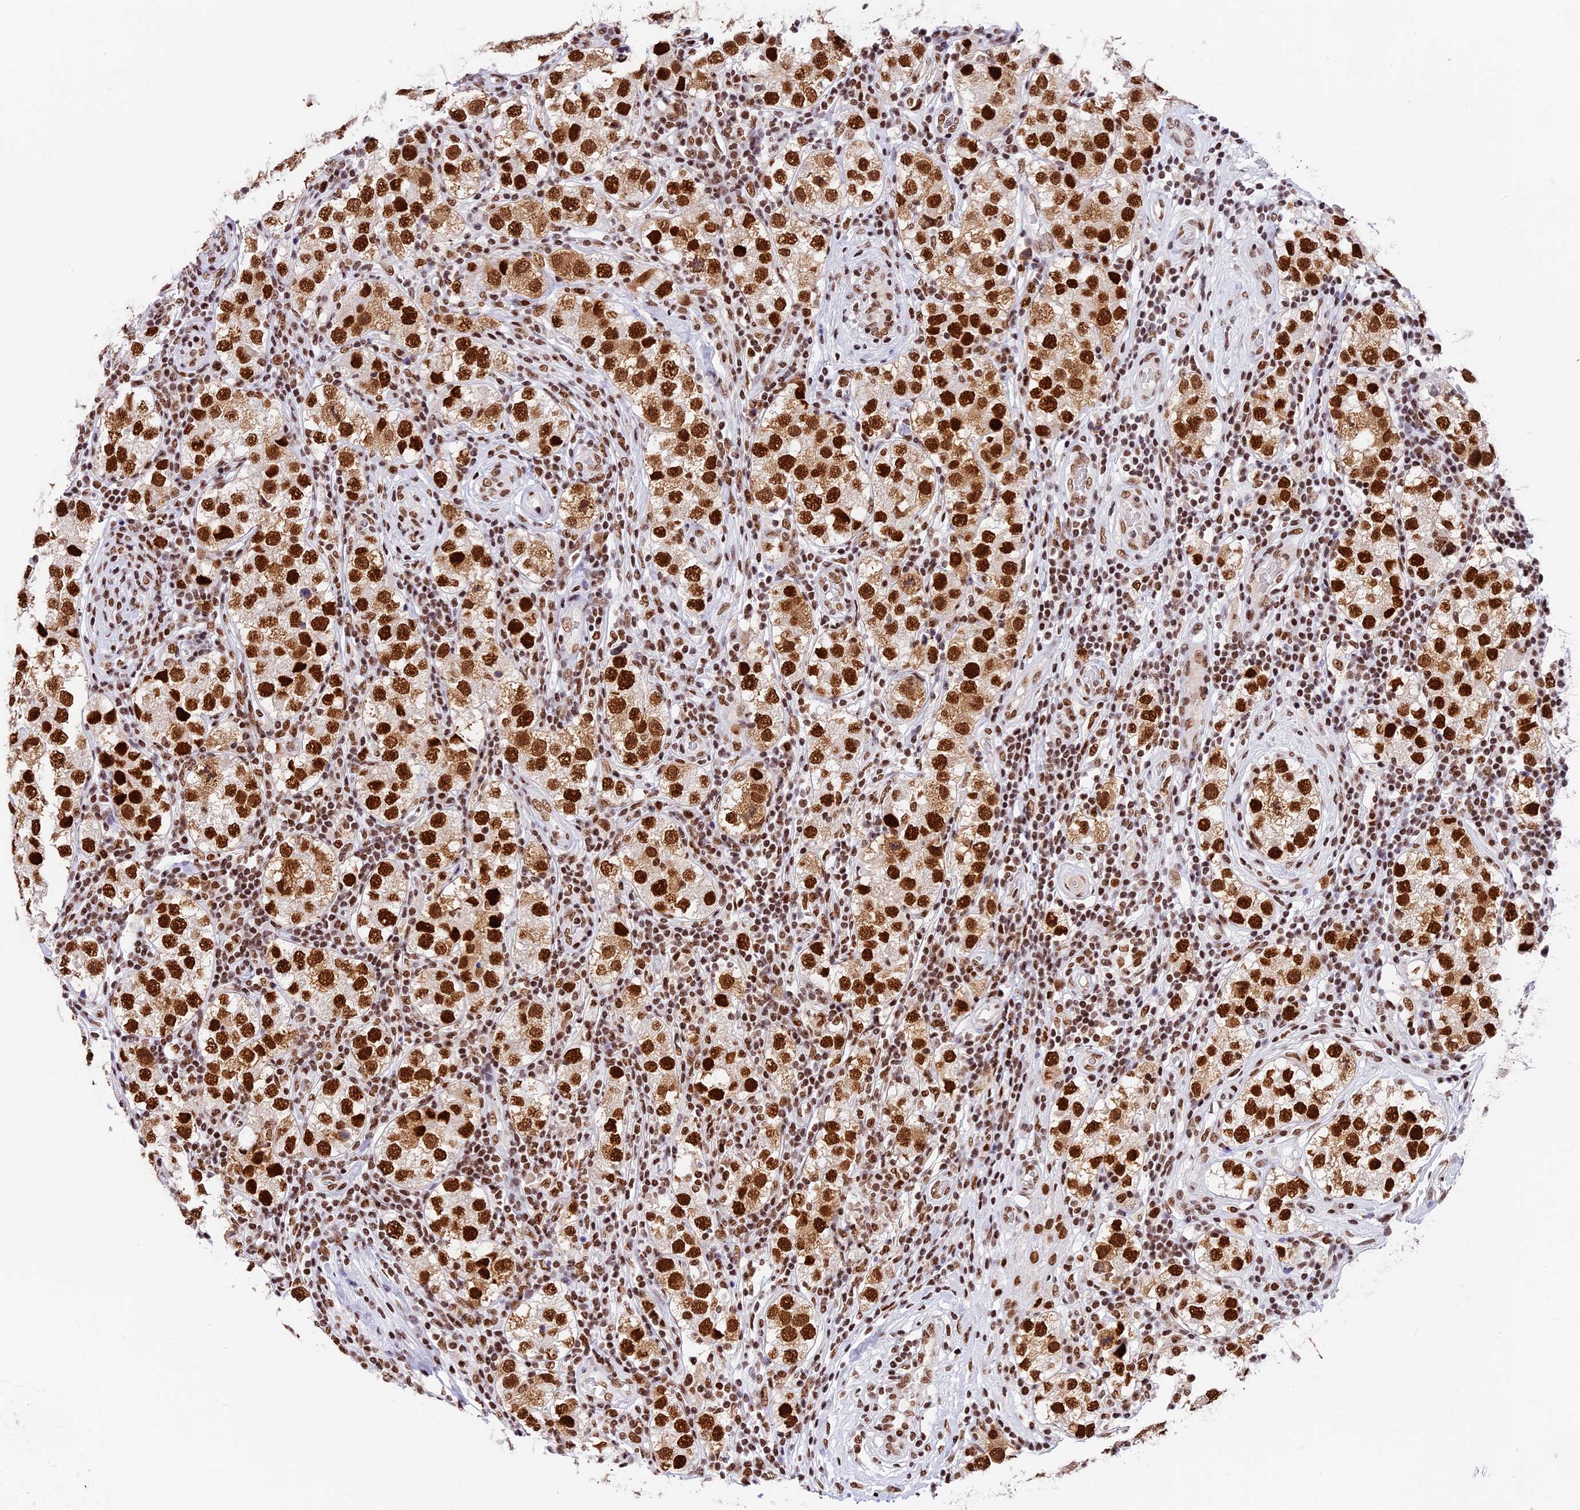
{"staining": {"intensity": "strong", "quantity": ">75%", "location": "cytoplasmic/membranous,nuclear"}, "tissue": "testis cancer", "cell_type": "Tumor cells", "image_type": "cancer", "snomed": [{"axis": "morphology", "description": "Seminoma, NOS"}, {"axis": "topography", "description": "Testis"}], "caption": "Human testis seminoma stained for a protein (brown) shows strong cytoplasmic/membranous and nuclear positive staining in approximately >75% of tumor cells.", "gene": "SBNO1", "patient": {"sex": "male", "age": 34}}